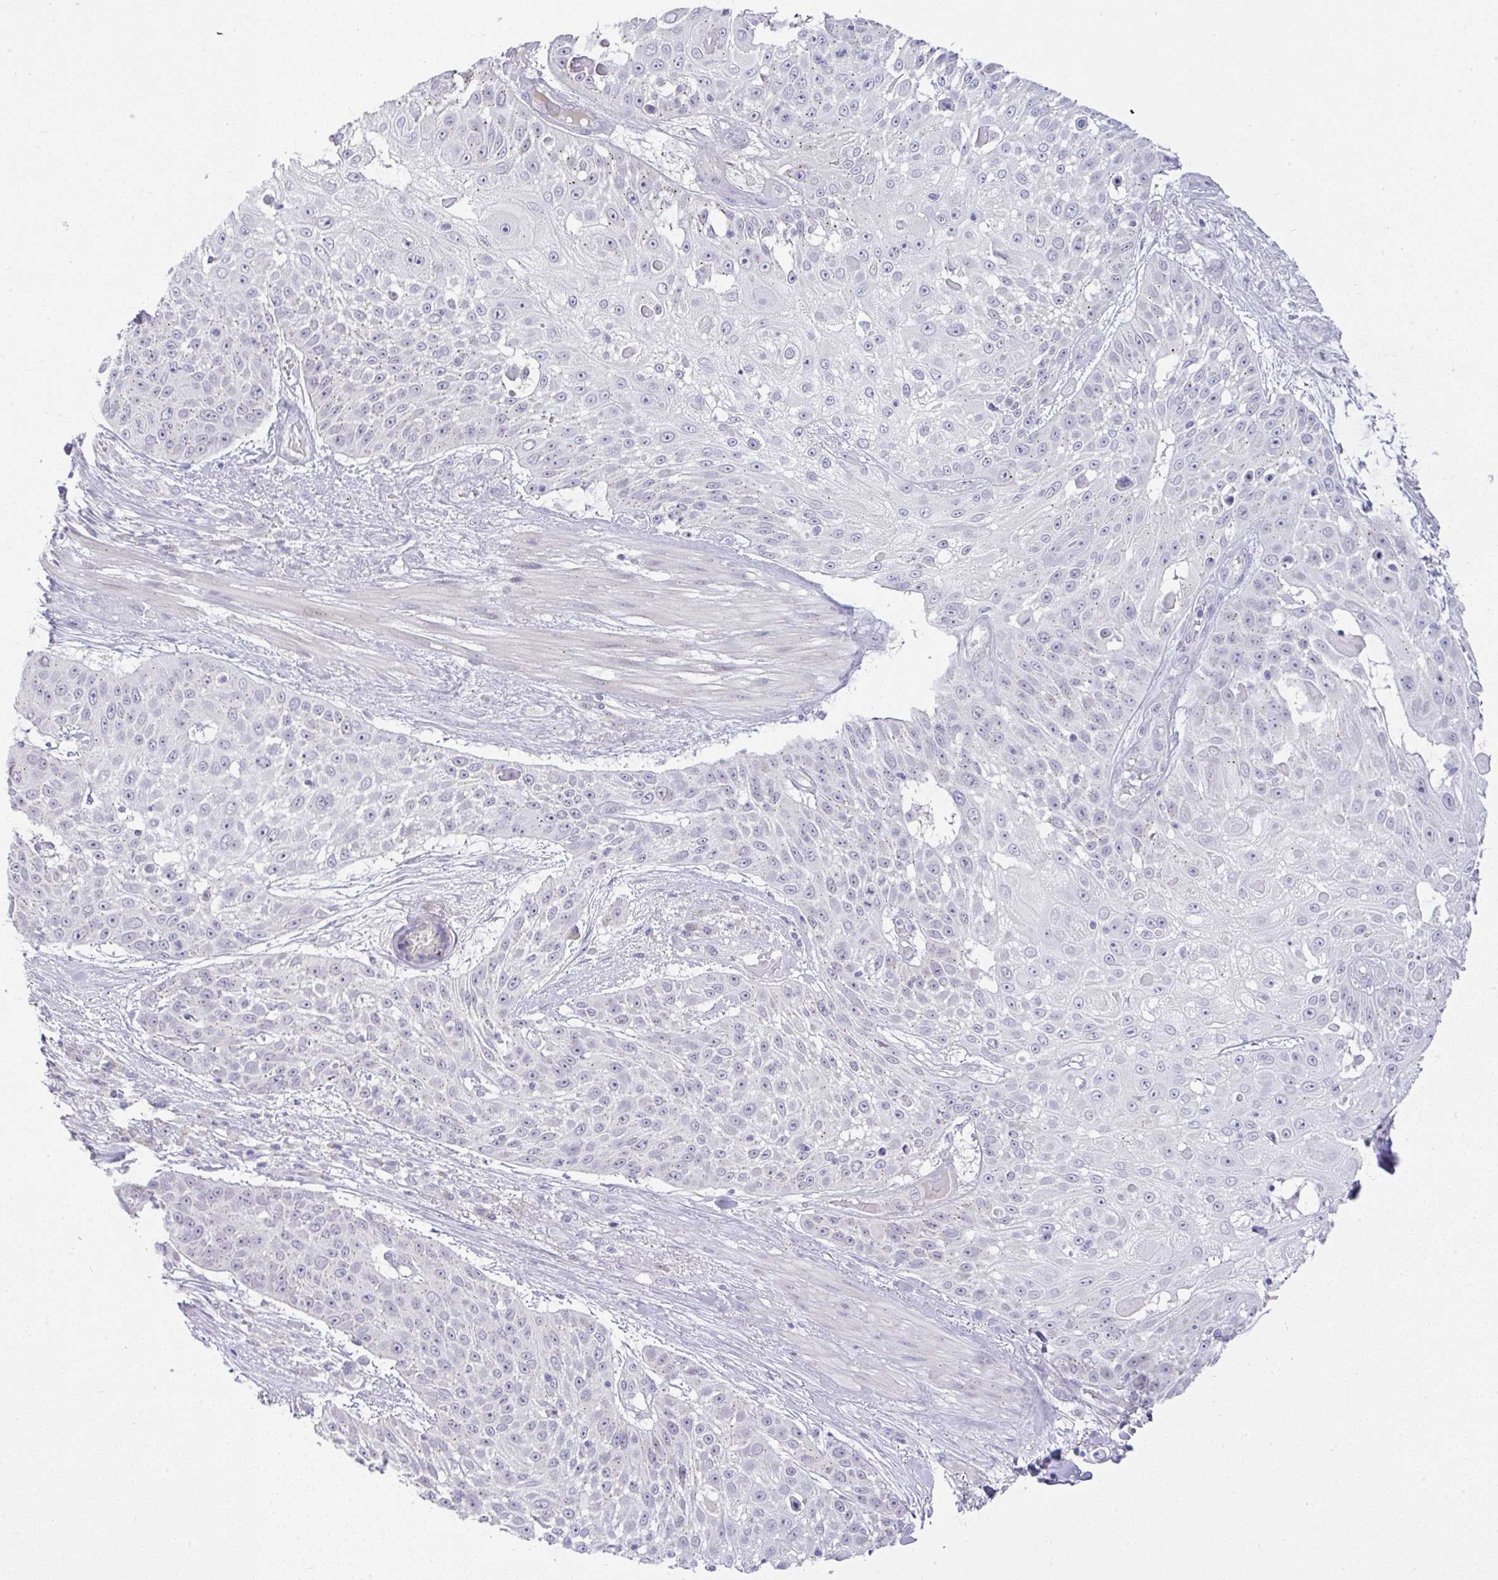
{"staining": {"intensity": "negative", "quantity": "none", "location": "none"}, "tissue": "skin cancer", "cell_type": "Tumor cells", "image_type": "cancer", "snomed": [{"axis": "morphology", "description": "Squamous cell carcinoma, NOS"}, {"axis": "topography", "description": "Skin"}], "caption": "An image of skin cancer stained for a protein displays no brown staining in tumor cells. The staining was performed using DAB to visualize the protein expression in brown, while the nuclei were stained in blue with hematoxylin (Magnification: 20x).", "gene": "FAM177A1", "patient": {"sex": "female", "age": 86}}